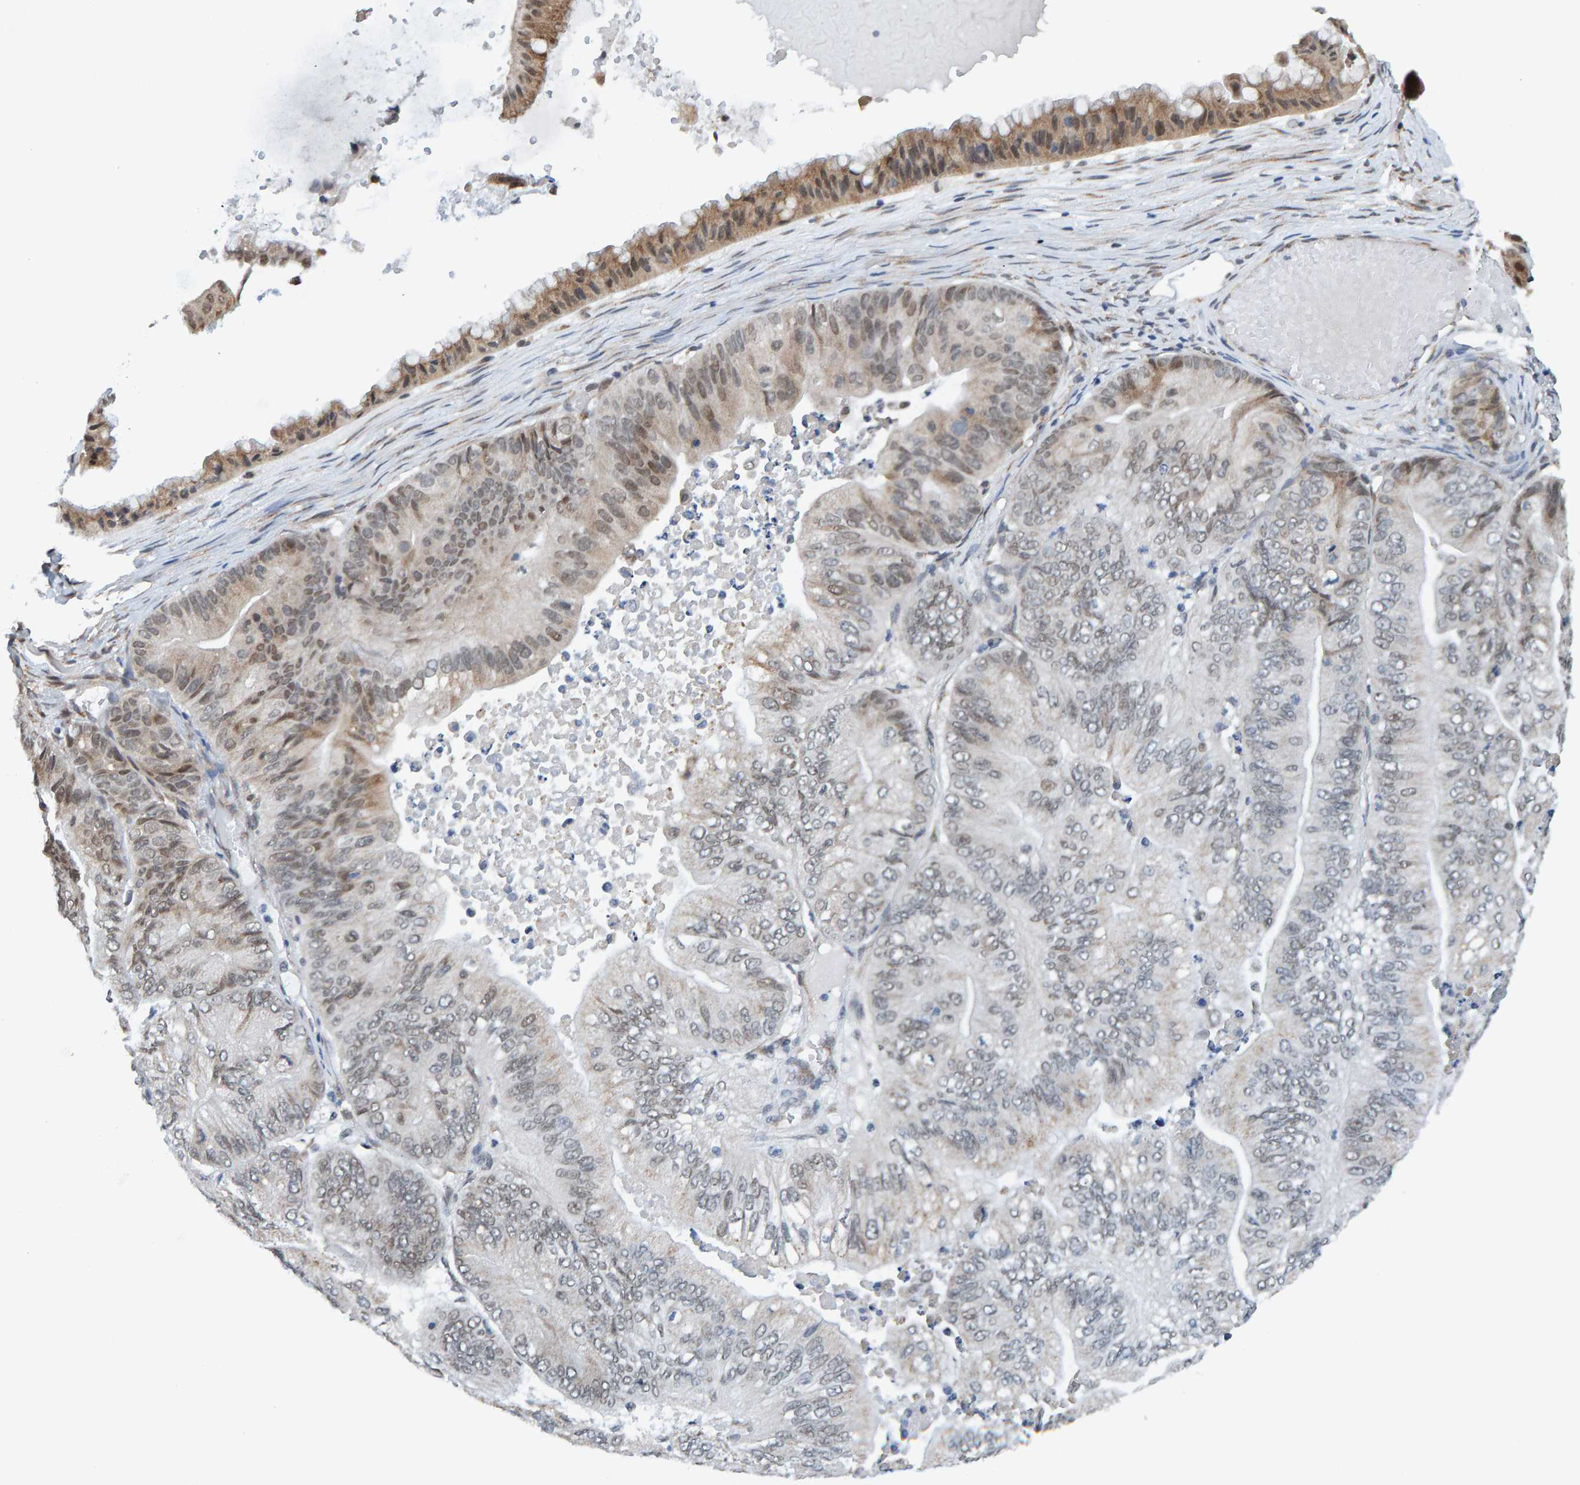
{"staining": {"intensity": "weak", "quantity": "<25%", "location": "cytoplasmic/membranous,nuclear"}, "tissue": "ovarian cancer", "cell_type": "Tumor cells", "image_type": "cancer", "snomed": [{"axis": "morphology", "description": "Cystadenocarcinoma, mucinous, NOS"}, {"axis": "topography", "description": "Ovary"}], "caption": "DAB immunohistochemical staining of ovarian cancer shows no significant staining in tumor cells.", "gene": "SCRN2", "patient": {"sex": "female", "age": 61}}